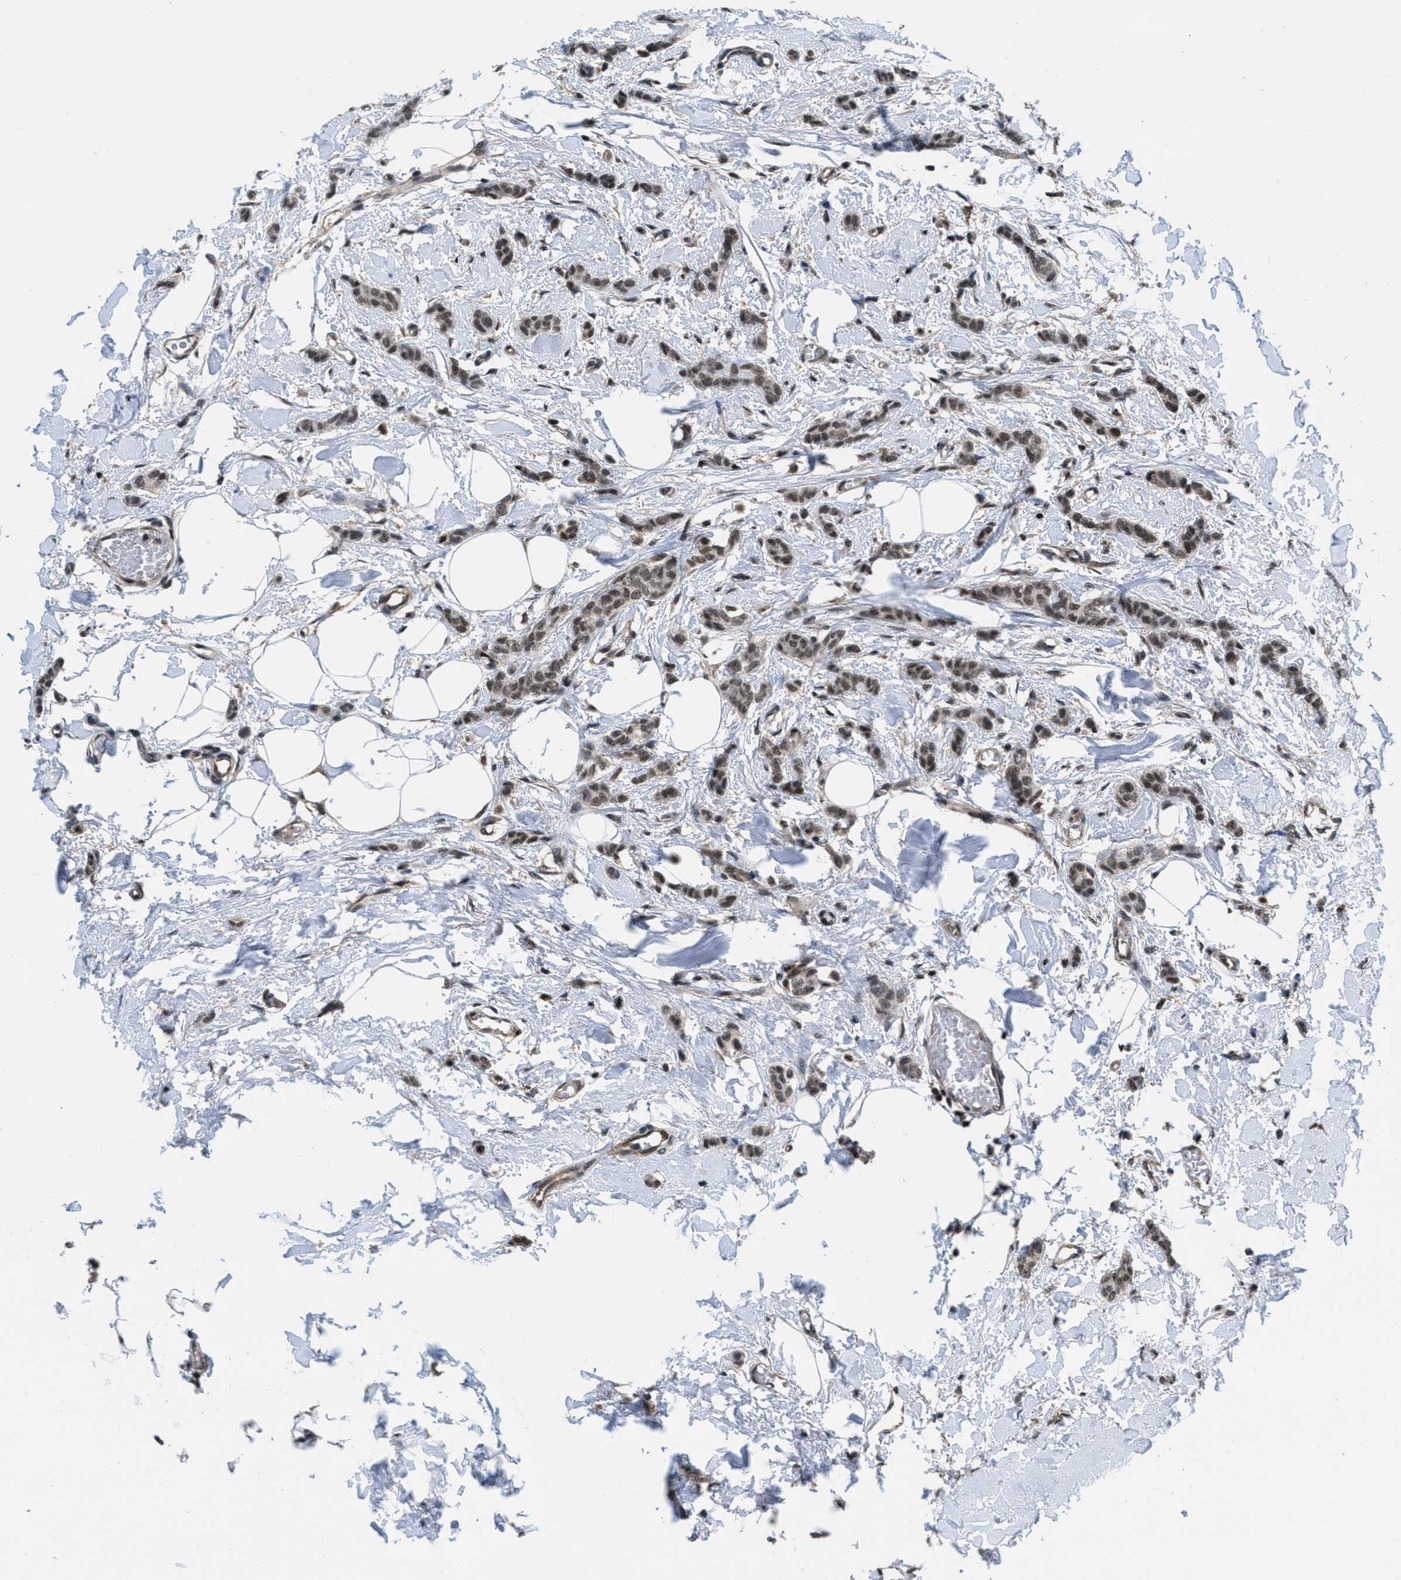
{"staining": {"intensity": "moderate", "quantity": ">75%", "location": "nuclear"}, "tissue": "breast cancer", "cell_type": "Tumor cells", "image_type": "cancer", "snomed": [{"axis": "morphology", "description": "Lobular carcinoma"}, {"axis": "topography", "description": "Skin"}, {"axis": "topography", "description": "Breast"}], "caption": "Immunohistochemical staining of breast cancer exhibits medium levels of moderate nuclear protein positivity in about >75% of tumor cells.", "gene": "CUL4B", "patient": {"sex": "female", "age": 46}}